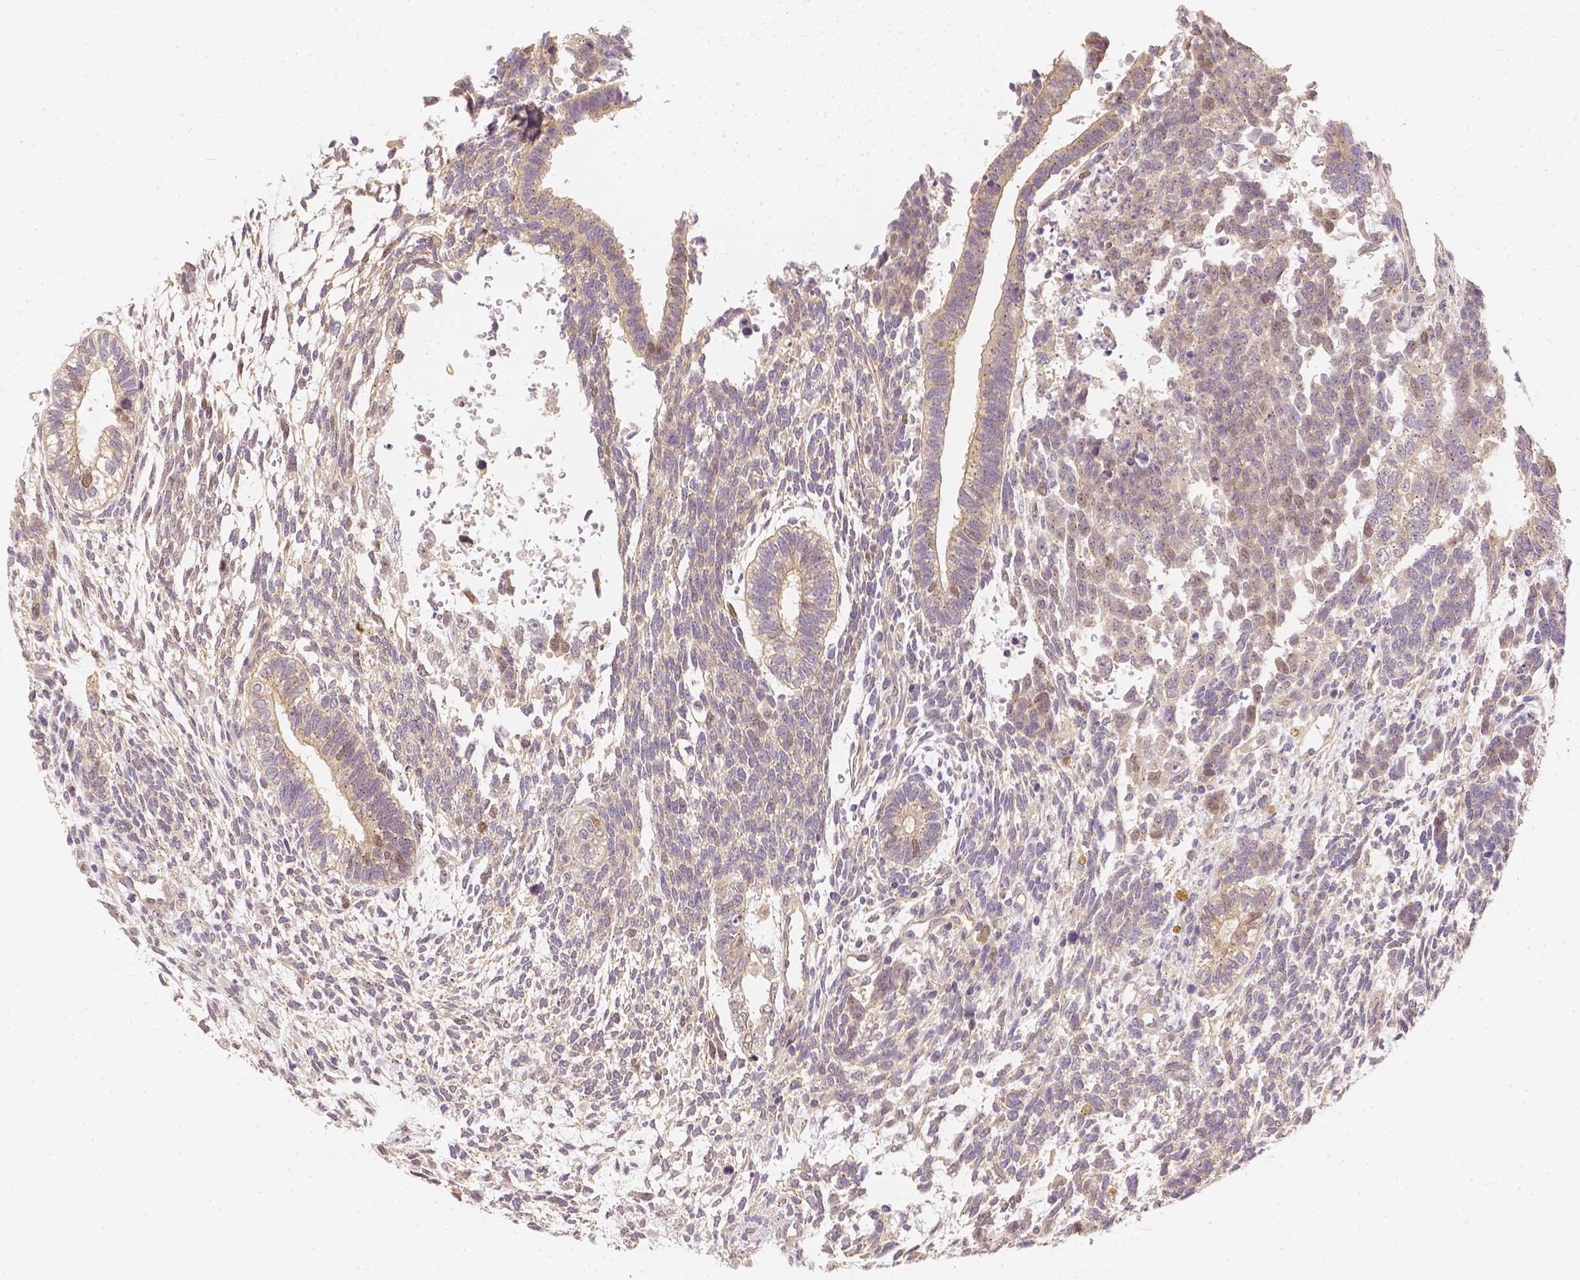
{"staining": {"intensity": "weak", "quantity": "25%-75%", "location": "cytoplasmic/membranous"}, "tissue": "testis cancer", "cell_type": "Tumor cells", "image_type": "cancer", "snomed": [{"axis": "morphology", "description": "Carcinoma, Embryonal, NOS"}, {"axis": "topography", "description": "Testis"}], "caption": "Immunohistochemical staining of embryonal carcinoma (testis) exhibits weak cytoplasmic/membranous protein staining in approximately 25%-75% of tumor cells.", "gene": "C10orf67", "patient": {"sex": "male", "age": 23}}